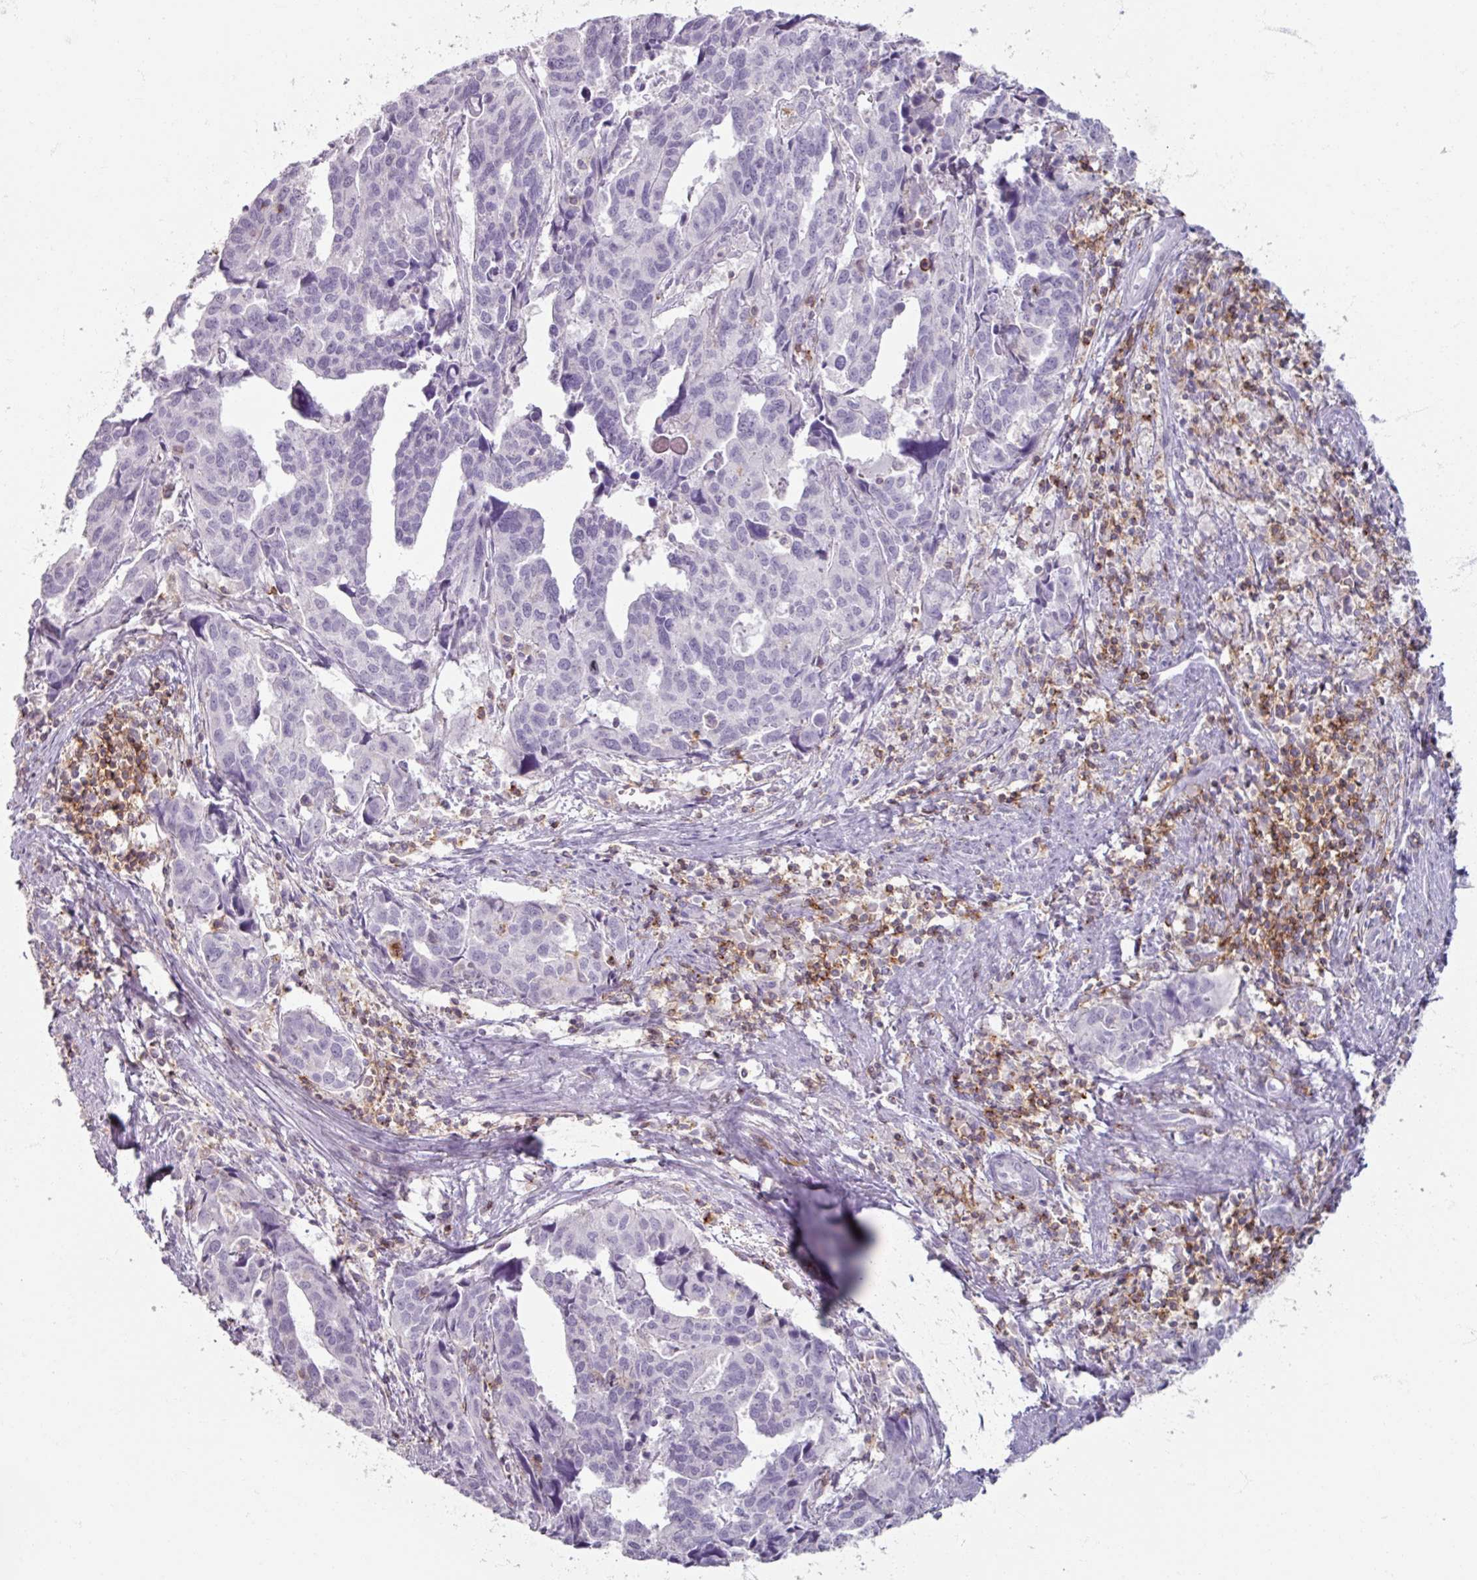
{"staining": {"intensity": "negative", "quantity": "none", "location": "none"}, "tissue": "endometrial cancer", "cell_type": "Tumor cells", "image_type": "cancer", "snomed": [{"axis": "morphology", "description": "Adenocarcinoma, NOS"}, {"axis": "topography", "description": "Endometrium"}], "caption": "Image shows no protein staining in tumor cells of adenocarcinoma (endometrial) tissue. (Brightfield microscopy of DAB (3,3'-diaminobenzidine) immunohistochemistry (IHC) at high magnification).", "gene": "PTPRC", "patient": {"sex": "female", "age": 73}}